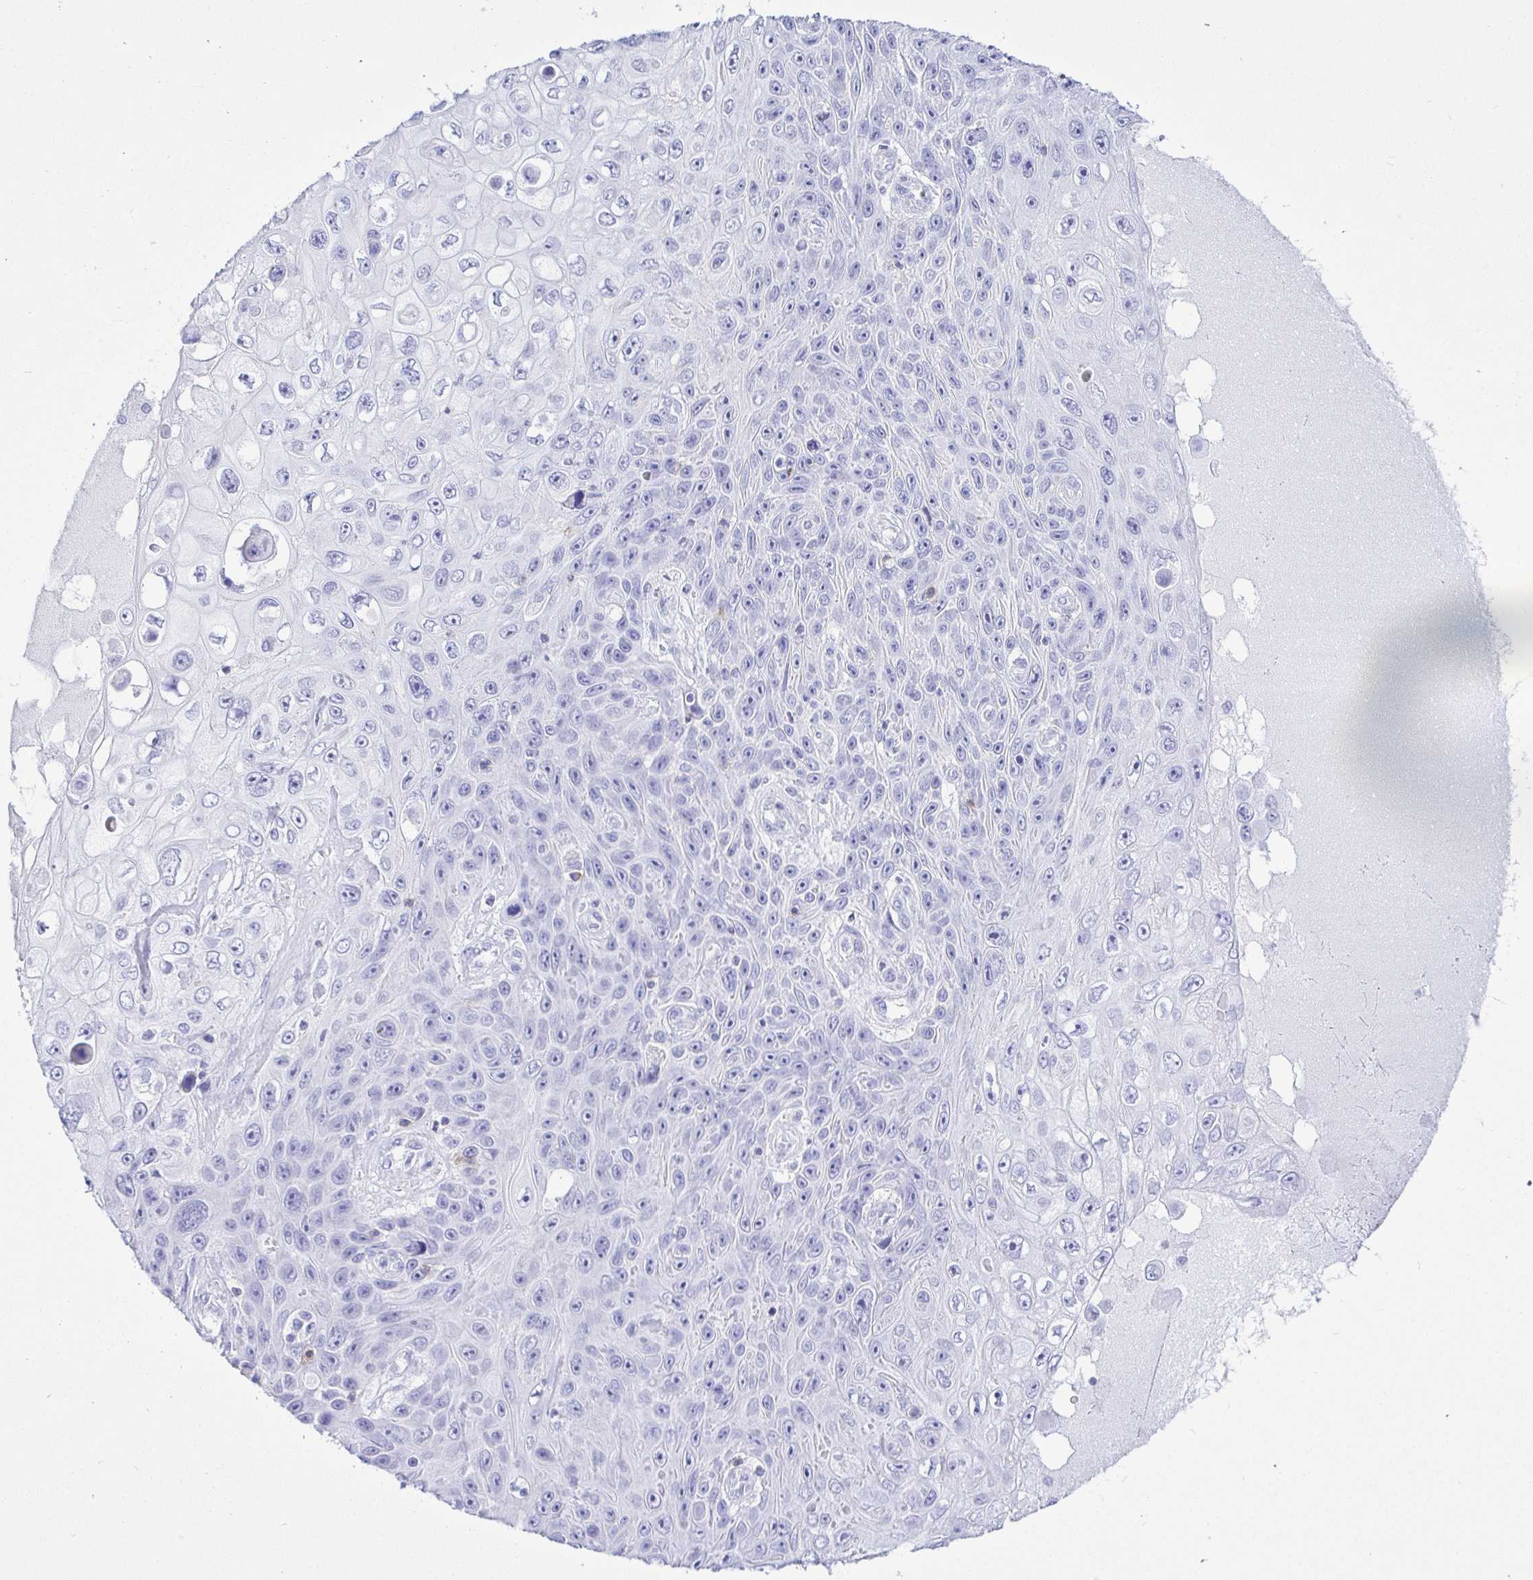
{"staining": {"intensity": "negative", "quantity": "none", "location": "none"}, "tissue": "skin cancer", "cell_type": "Tumor cells", "image_type": "cancer", "snomed": [{"axis": "morphology", "description": "Squamous cell carcinoma, NOS"}, {"axis": "topography", "description": "Skin"}], "caption": "An IHC micrograph of skin cancer (squamous cell carcinoma) is shown. There is no staining in tumor cells of skin cancer (squamous cell carcinoma). Brightfield microscopy of immunohistochemistry stained with DAB (3,3'-diaminobenzidine) (brown) and hematoxylin (blue), captured at high magnification.", "gene": "CD5", "patient": {"sex": "male", "age": 82}}